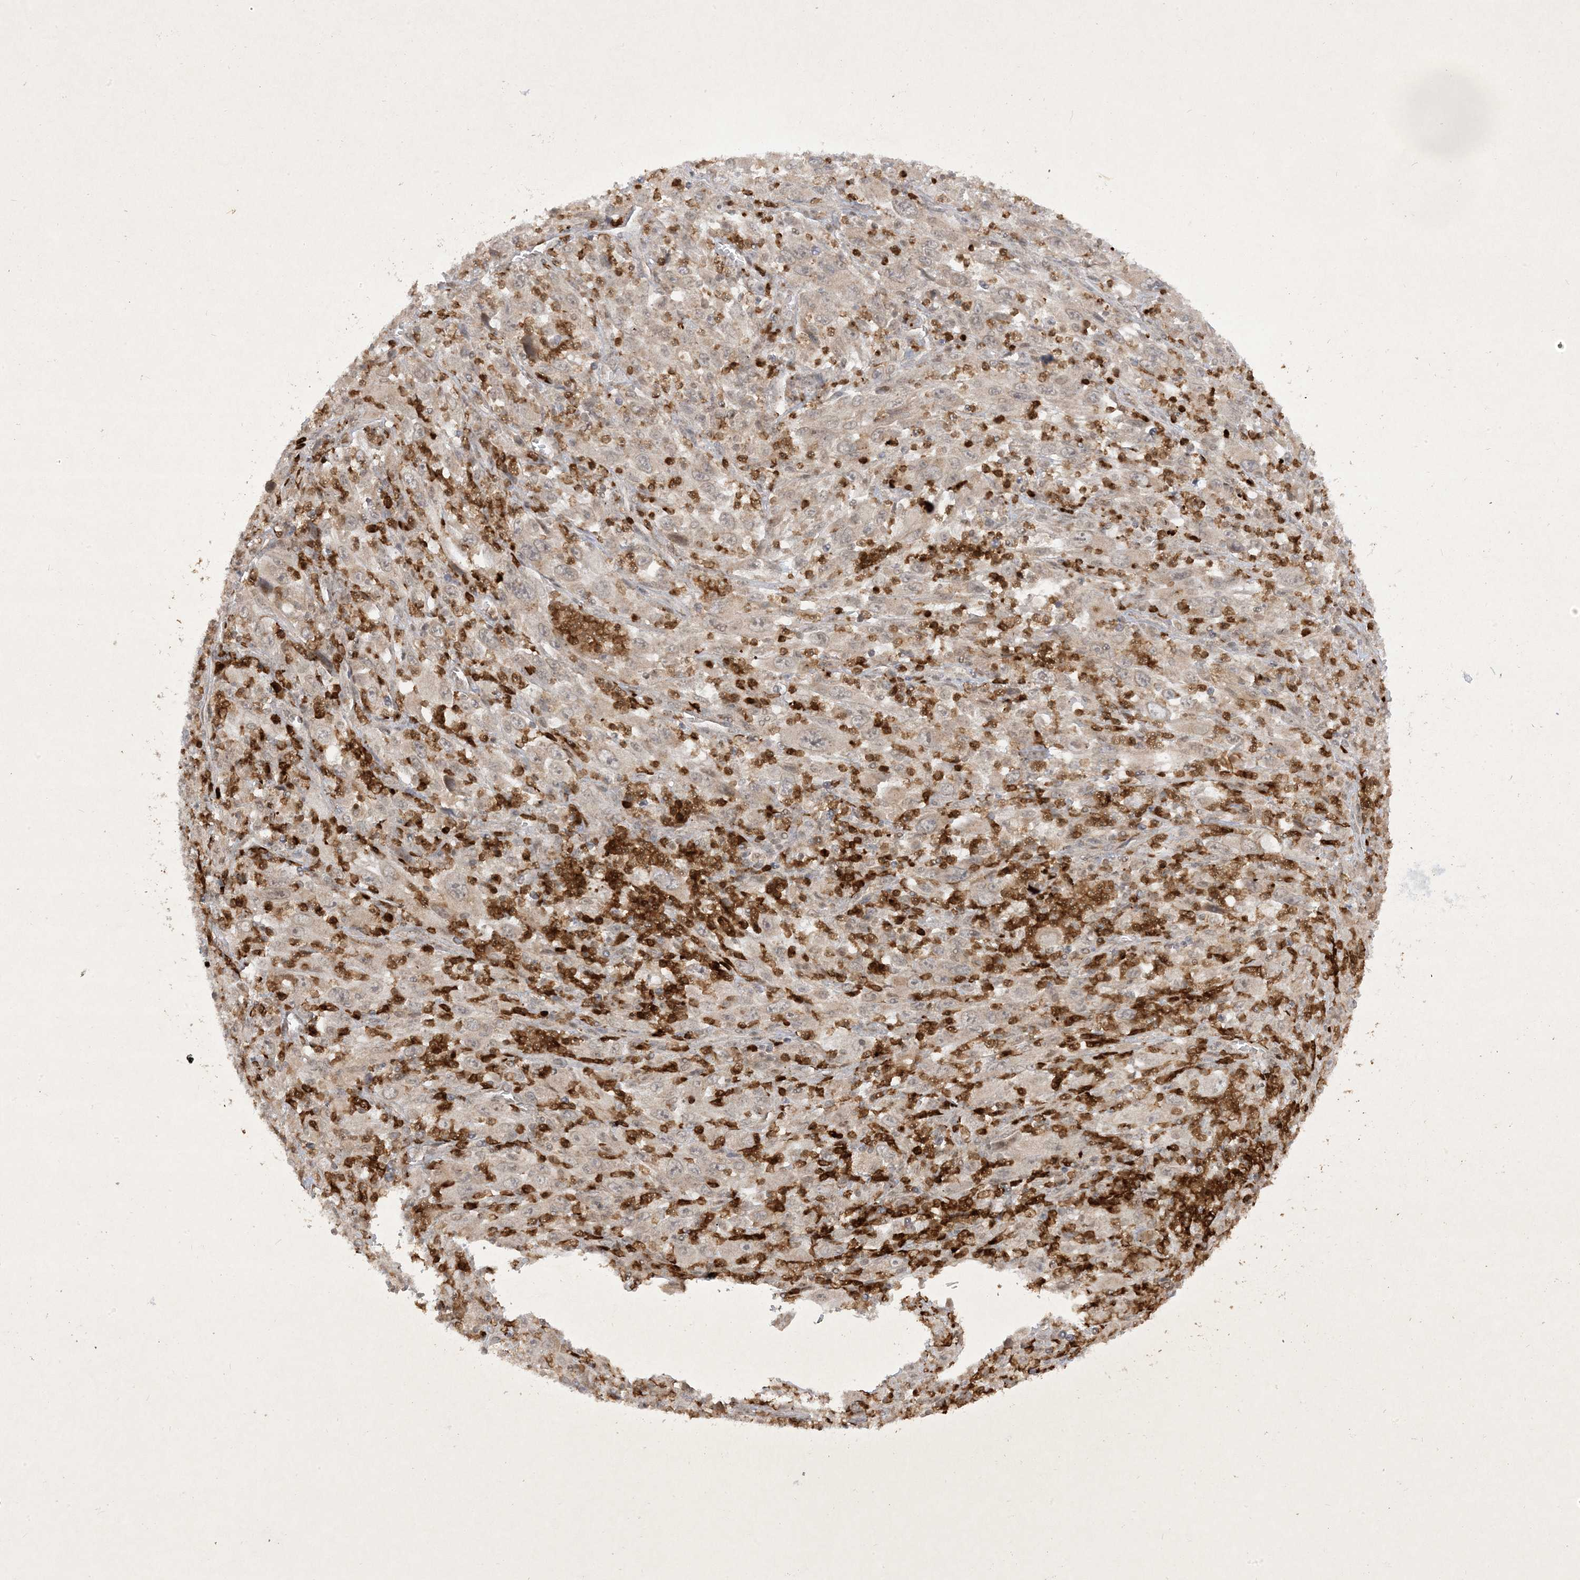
{"staining": {"intensity": "negative", "quantity": "none", "location": "none"}, "tissue": "melanoma", "cell_type": "Tumor cells", "image_type": "cancer", "snomed": [{"axis": "morphology", "description": "Malignant melanoma, Metastatic site"}, {"axis": "topography", "description": "Skin"}], "caption": "Immunohistochemistry (IHC) micrograph of human melanoma stained for a protein (brown), which demonstrates no expression in tumor cells.", "gene": "ZNF213", "patient": {"sex": "female", "age": 56}}